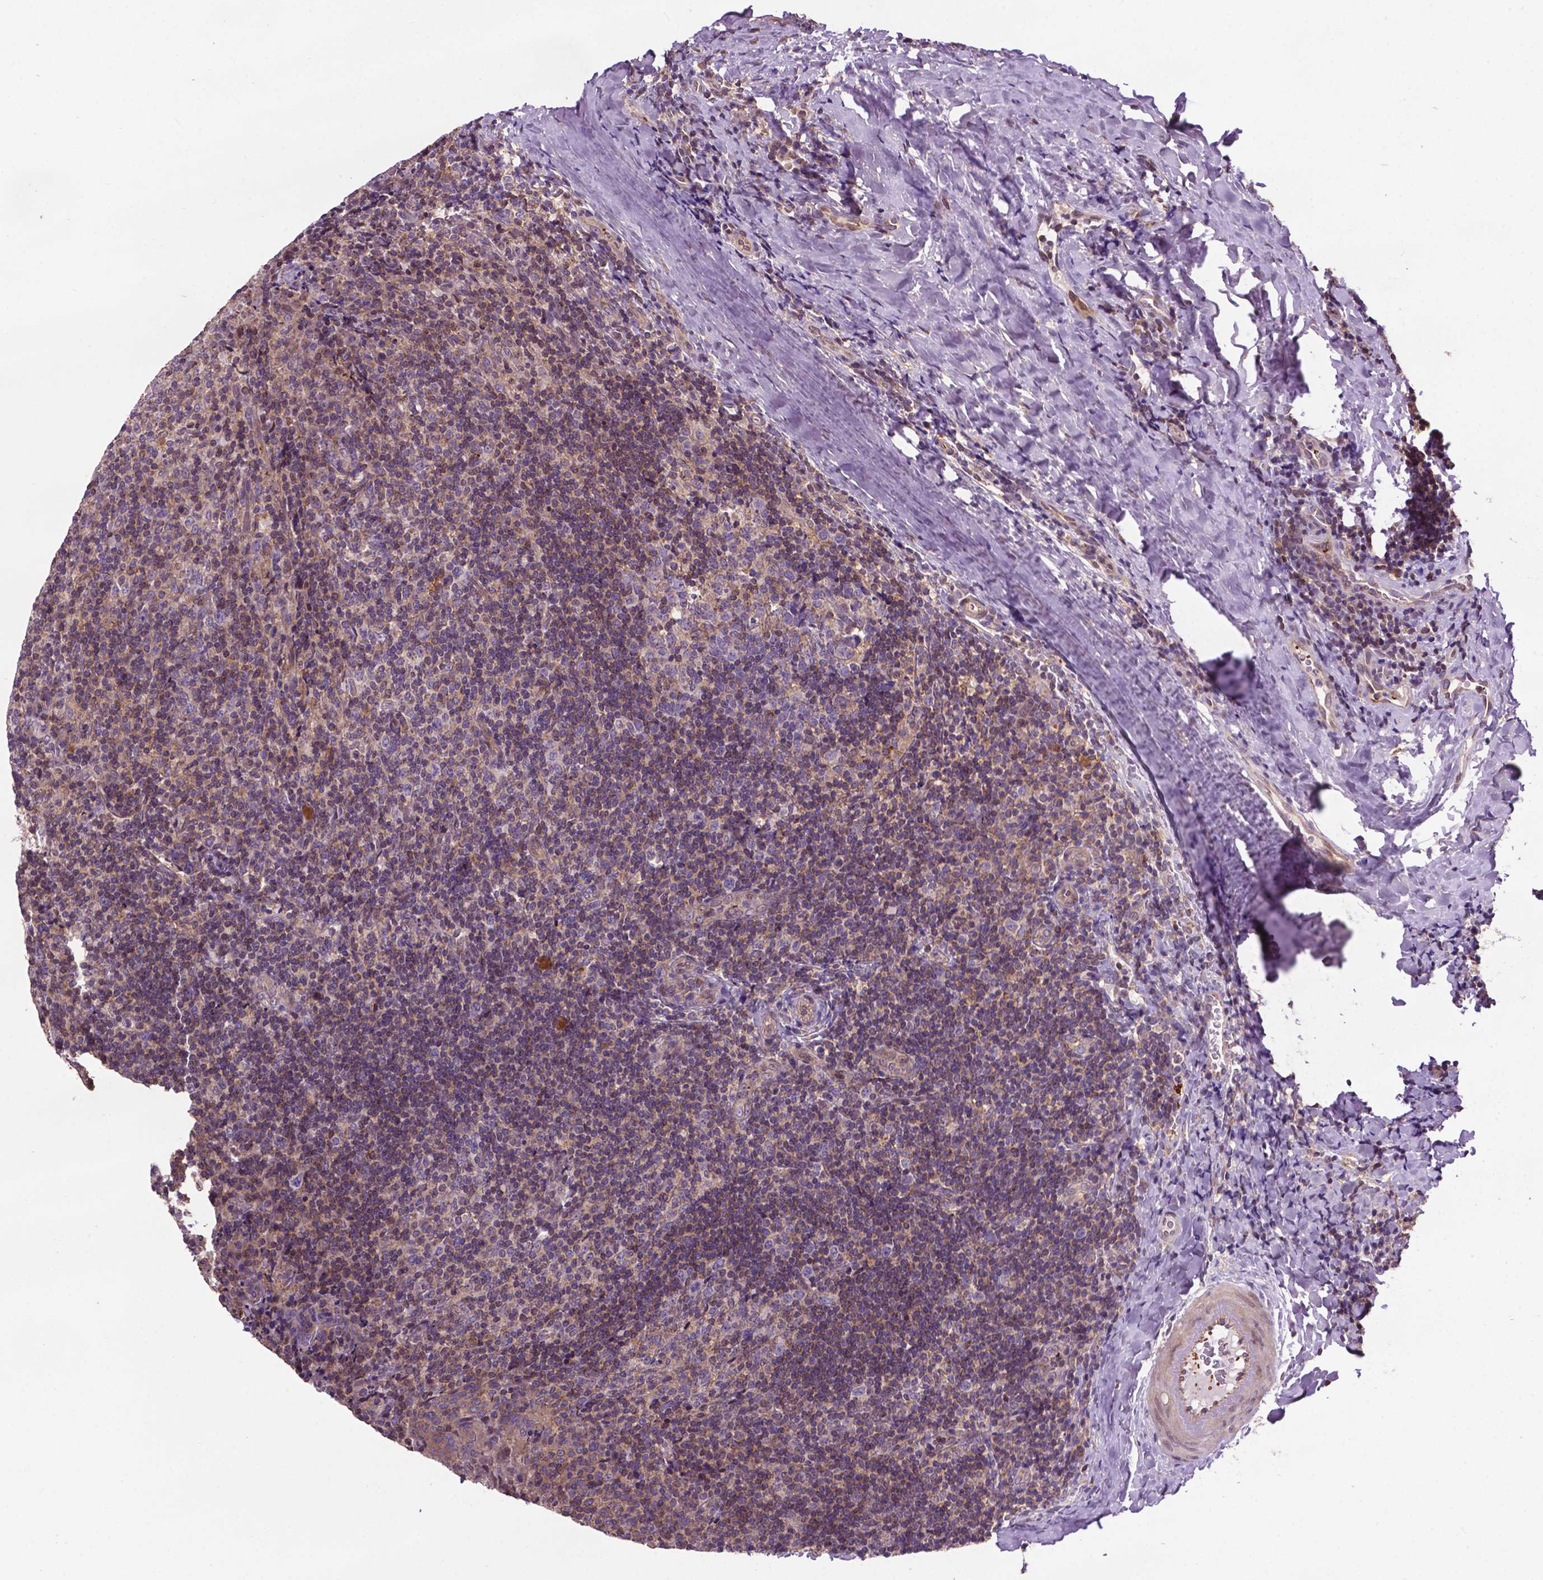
{"staining": {"intensity": "weak", "quantity": "<25%", "location": "cytoplasmic/membranous"}, "tissue": "tonsil", "cell_type": "Germinal center cells", "image_type": "normal", "snomed": [{"axis": "morphology", "description": "Normal tissue, NOS"}, {"axis": "topography", "description": "Tonsil"}], "caption": "IHC of benign human tonsil shows no staining in germinal center cells. The staining is performed using DAB brown chromogen with nuclei counter-stained in using hematoxylin.", "gene": "SPNS2", "patient": {"sex": "male", "age": 17}}